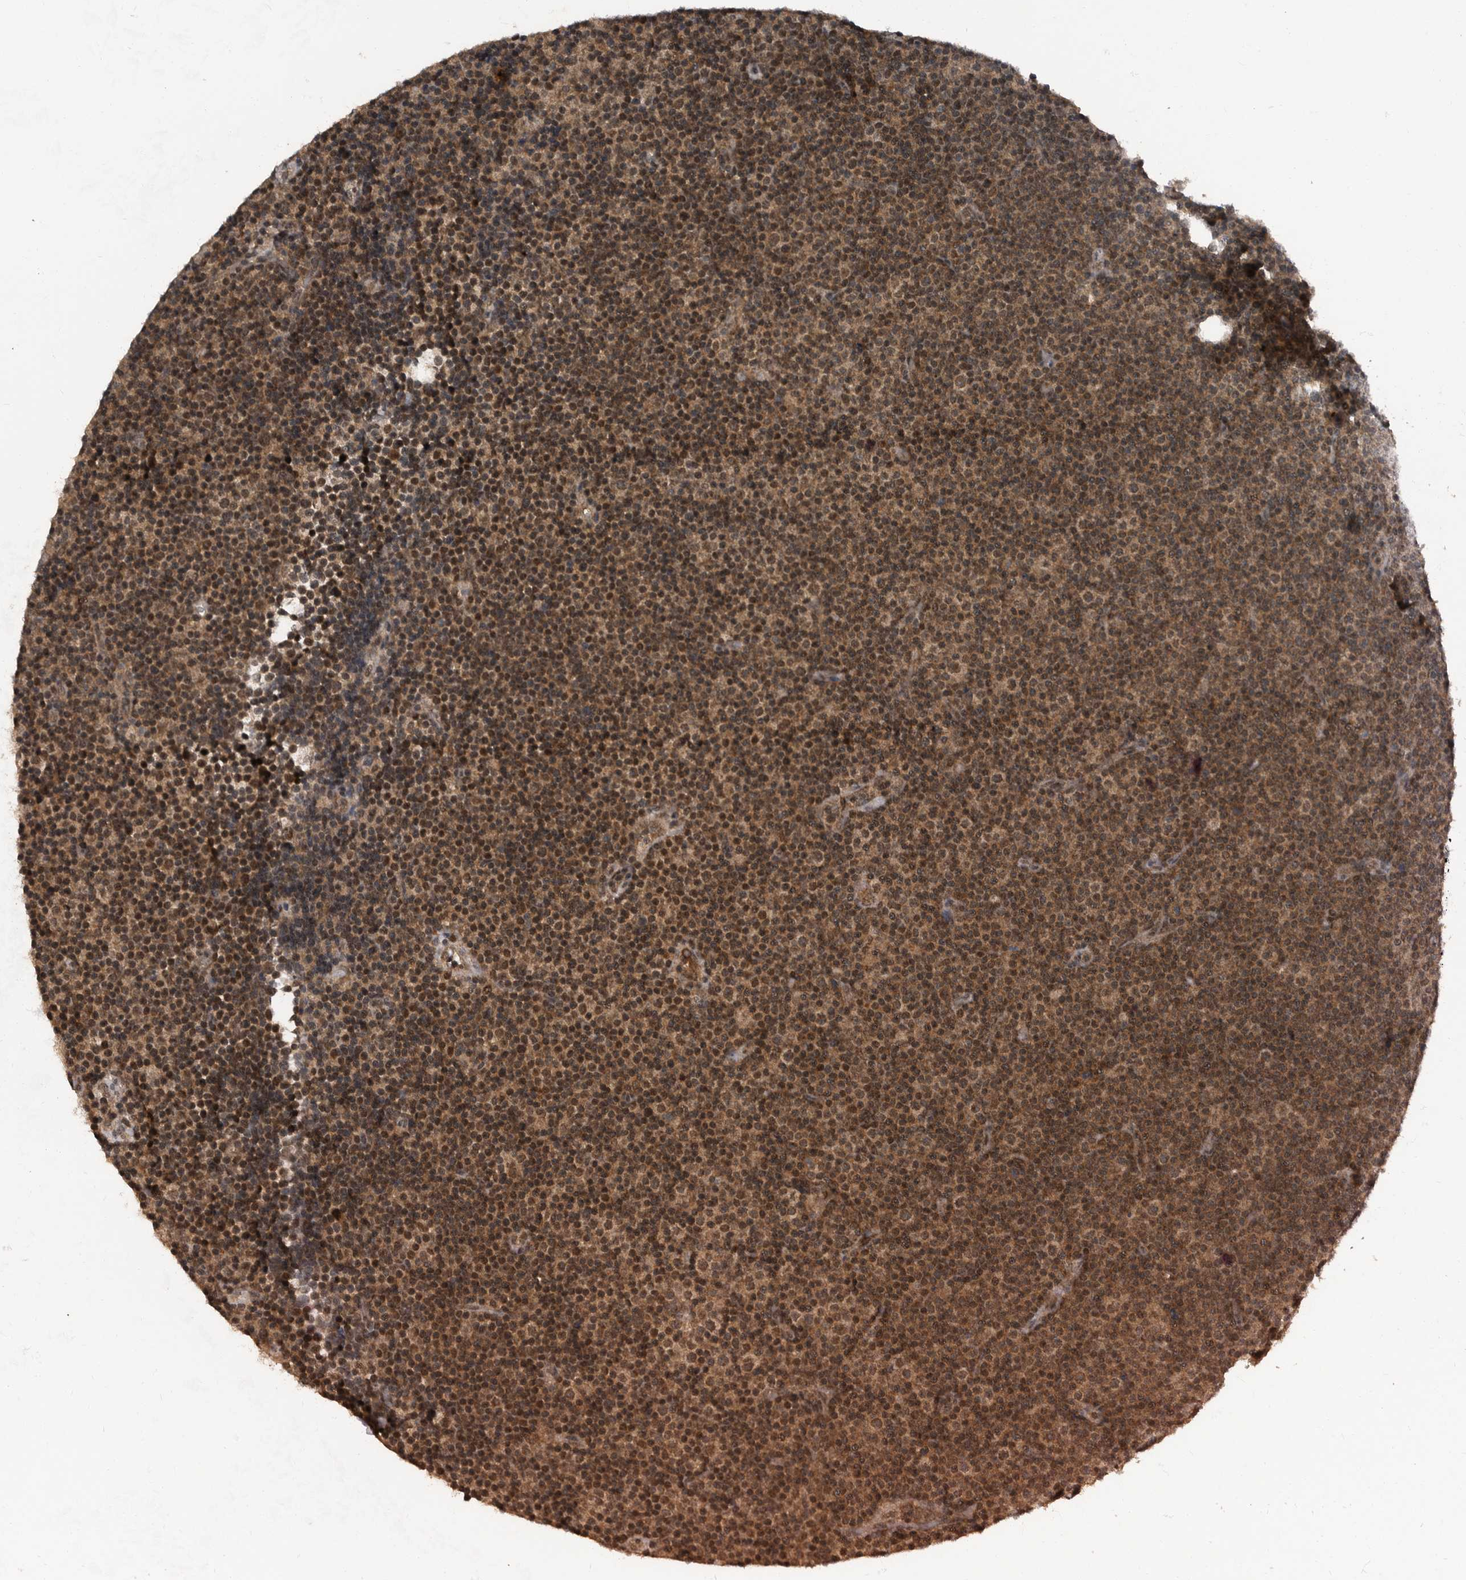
{"staining": {"intensity": "moderate", "quantity": ">75%", "location": "cytoplasmic/membranous,nuclear"}, "tissue": "lymphoma", "cell_type": "Tumor cells", "image_type": "cancer", "snomed": [{"axis": "morphology", "description": "Malignant lymphoma, non-Hodgkin's type, Low grade"}, {"axis": "topography", "description": "Lymph node"}], "caption": "A medium amount of moderate cytoplasmic/membranous and nuclear positivity is identified in approximately >75% of tumor cells in lymphoma tissue. (DAB (3,3'-diaminobenzidine) IHC, brown staining for protein, blue staining for nuclei).", "gene": "FOXO1", "patient": {"sex": "female", "age": 67}}